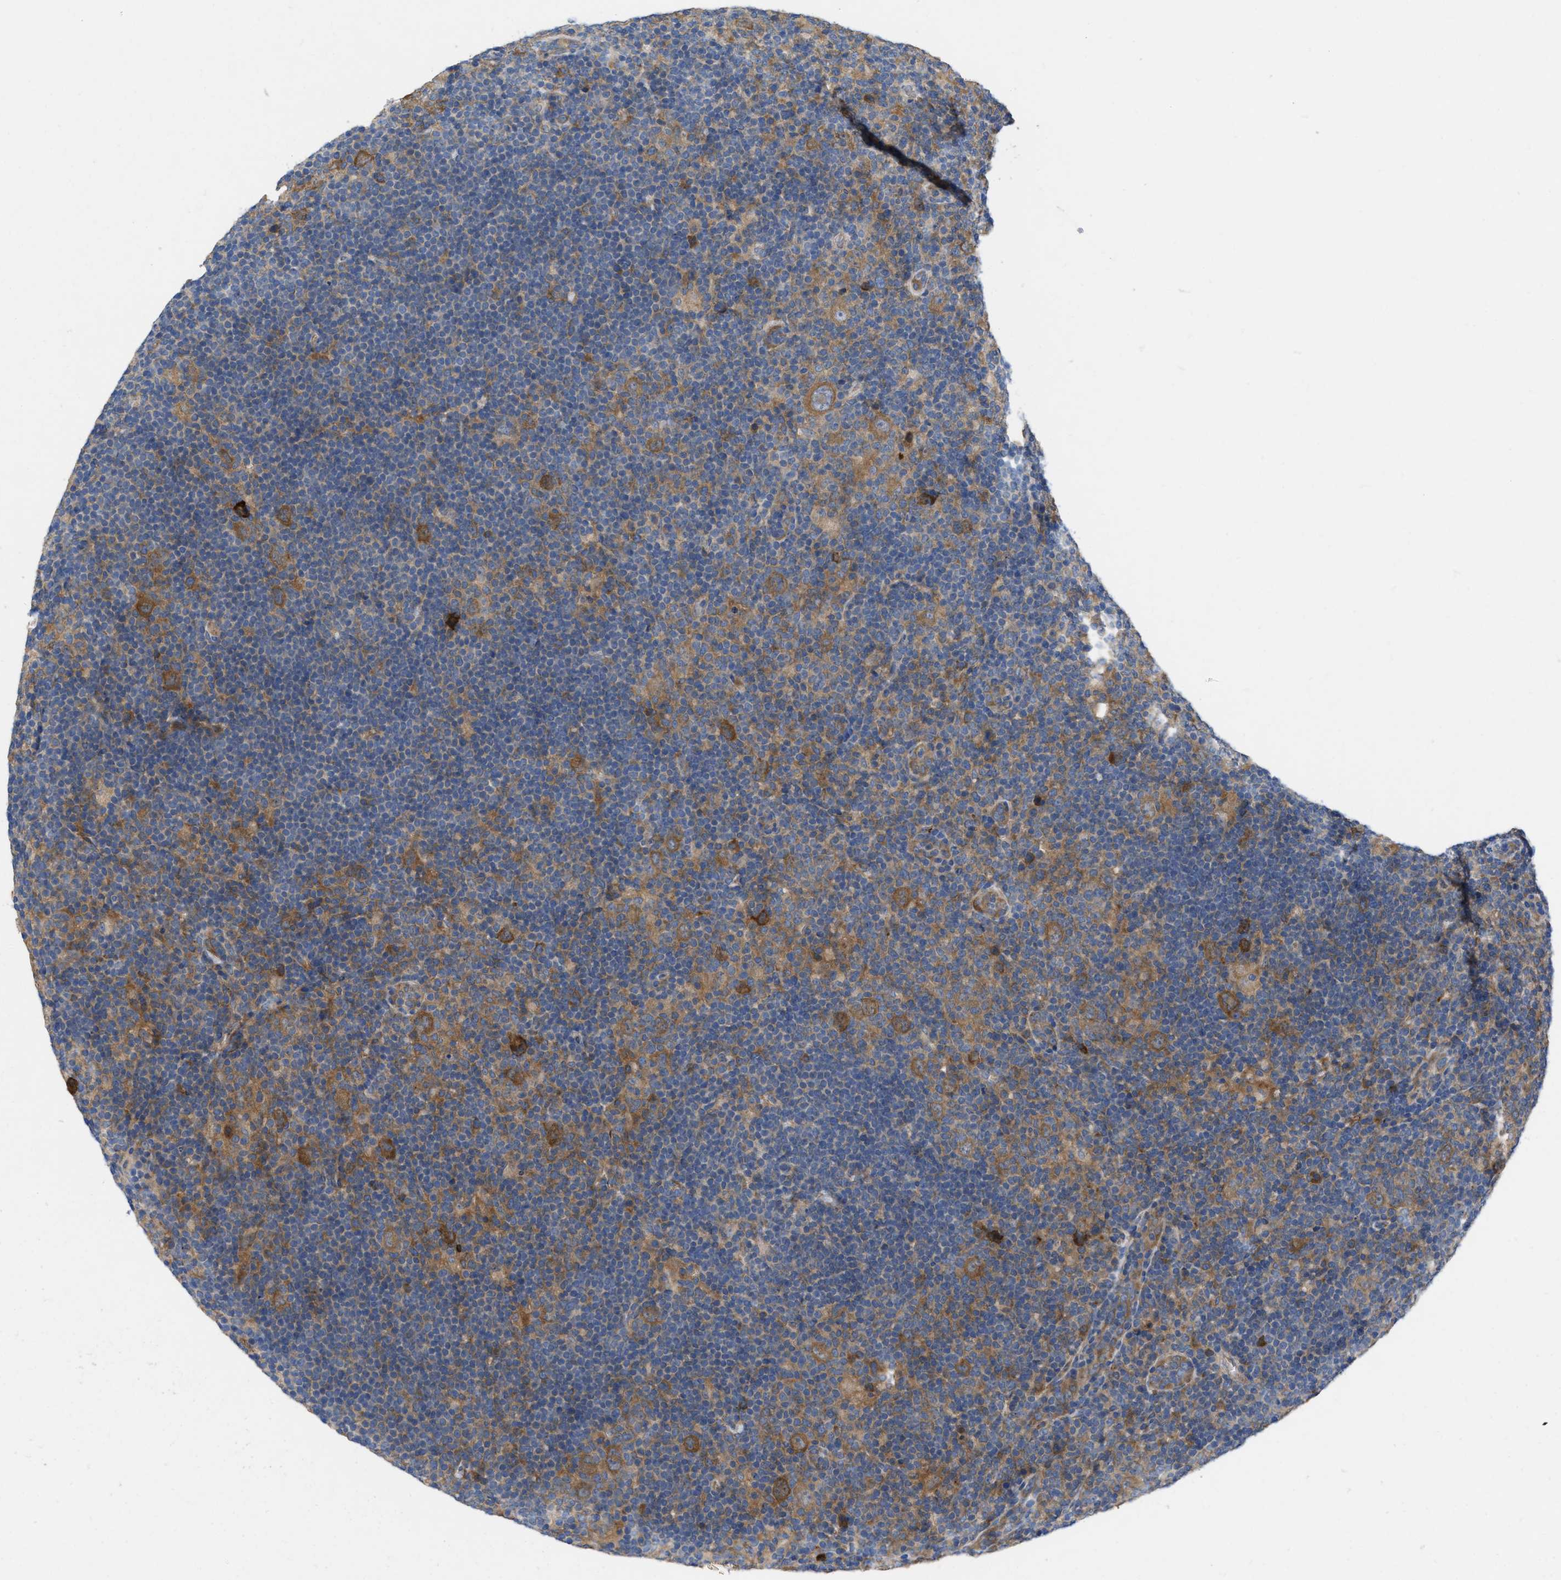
{"staining": {"intensity": "moderate", "quantity": ">75%", "location": "cytoplasmic/membranous"}, "tissue": "lymphoma", "cell_type": "Tumor cells", "image_type": "cancer", "snomed": [{"axis": "morphology", "description": "Hodgkin's disease, NOS"}, {"axis": "topography", "description": "Lymph node"}], "caption": "Immunohistochemistry of lymphoma reveals medium levels of moderate cytoplasmic/membranous positivity in about >75% of tumor cells. The protein is stained brown, and the nuclei are stained in blue (DAB (3,3'-diaminobenzidine) IHC with brightfield microscopy, high magnification).", "gene": "TMEM131", "patient": {"sex": "female", "age": 57}}